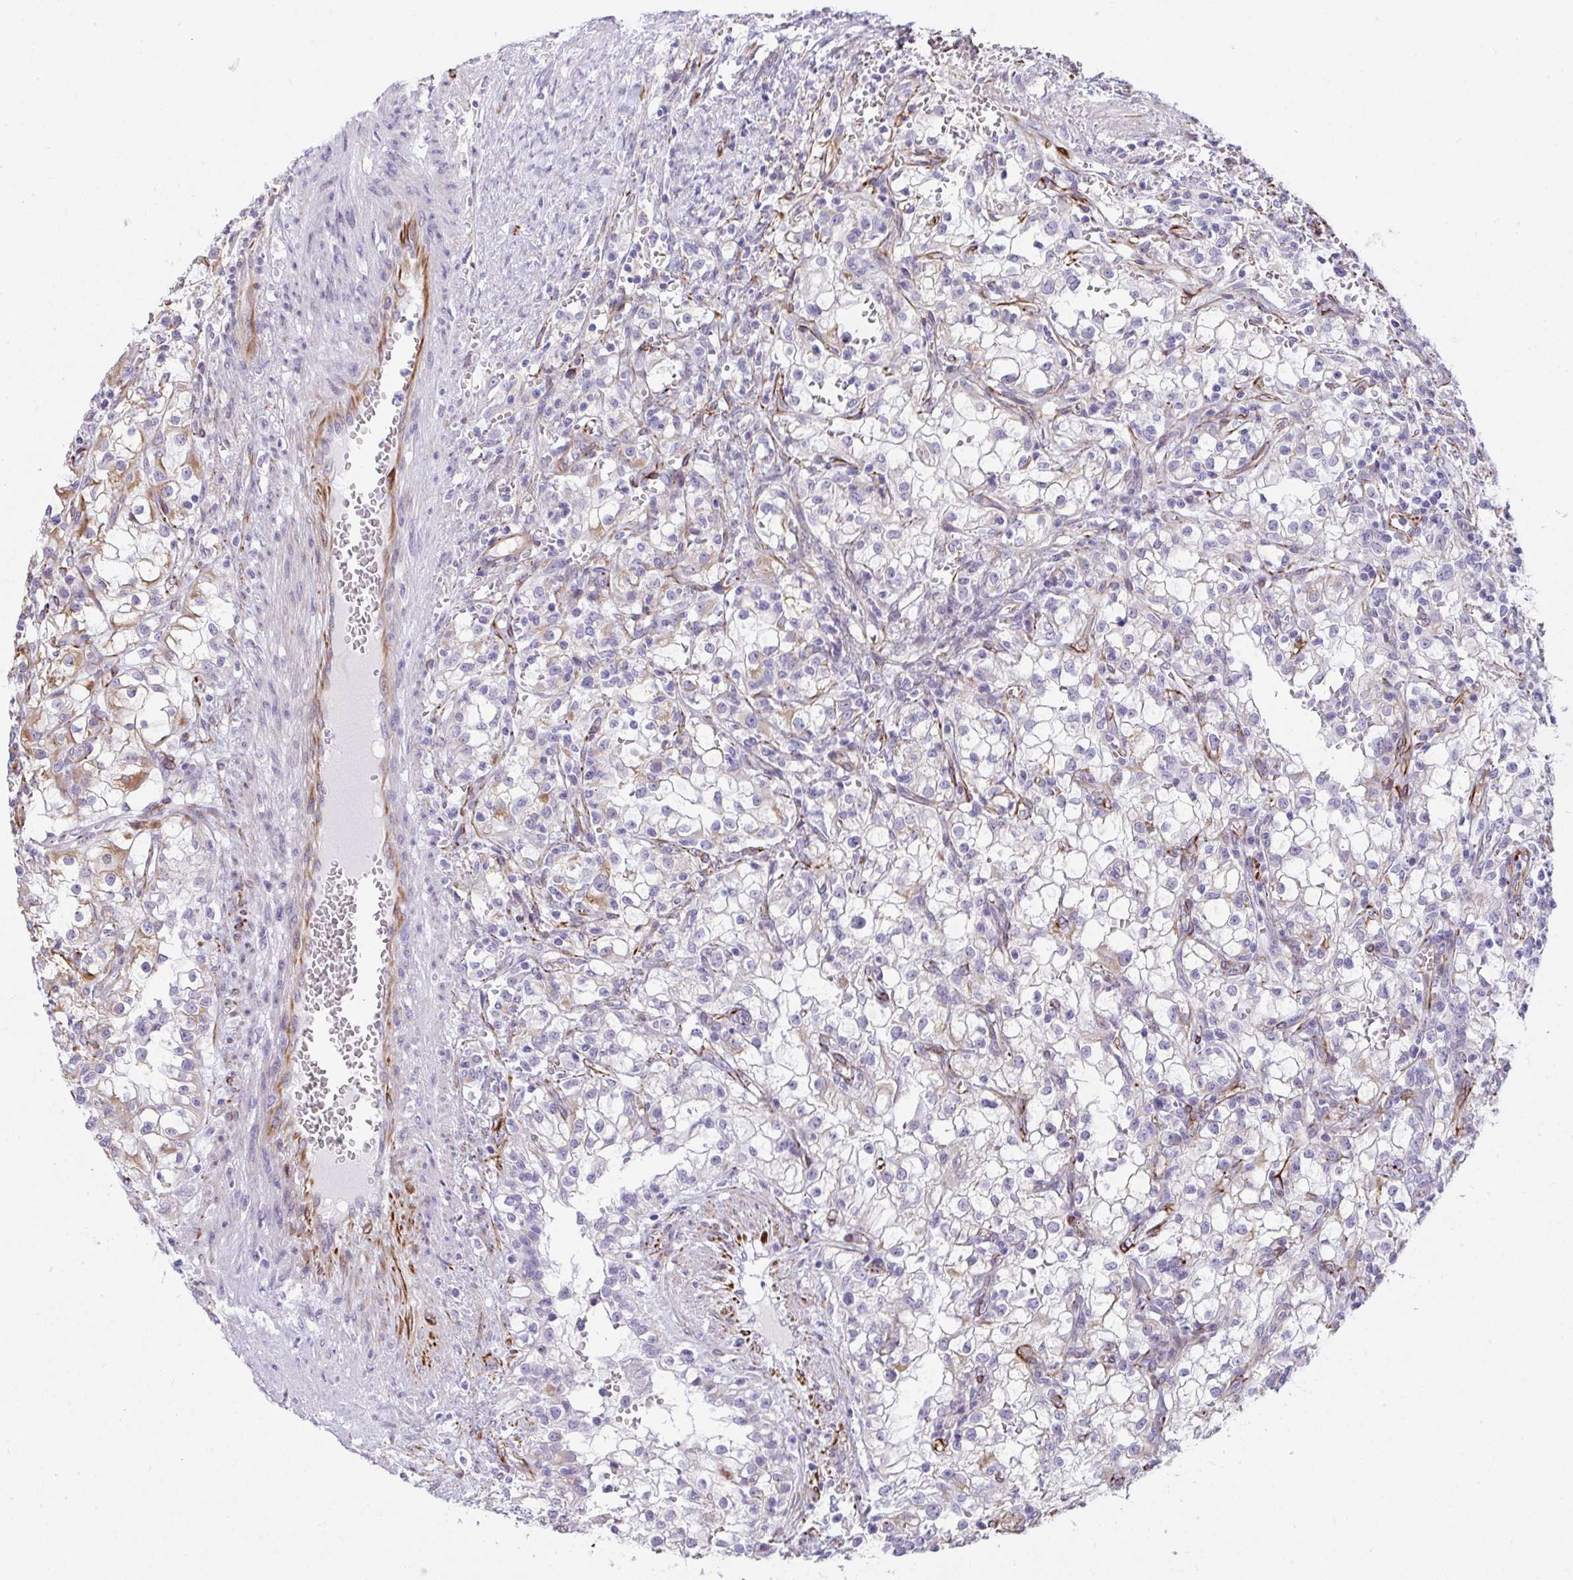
{"staining": {"intensity": "moderate", "quantity": "25%-75%", "location": "cytoplasmic/membranous"}, "tissue": "renal cancer", "cell_type": "Tumor cells", "image_type": "cancer", "snomed": [{"axis": "morphology", "description": "Adenocarcinoma, NOS"}, {"axis": "topography", "description": "Kidney"}], "caption": "The photomicrograph reveals immunohistochemical staining of adenocarcinoma (renal). There is moderate cytoplasmic/membranous positivity is identified in about 25%-75% of tumor cells. The staining is performed using DAB (3,3'-diaminobenzidine) brown chromogen to label protein expression. The nuclei are counter-stained blue using hematoxylin.", "gene": "SLC35B1", "patient": {"sex": "female", "age": 74}}